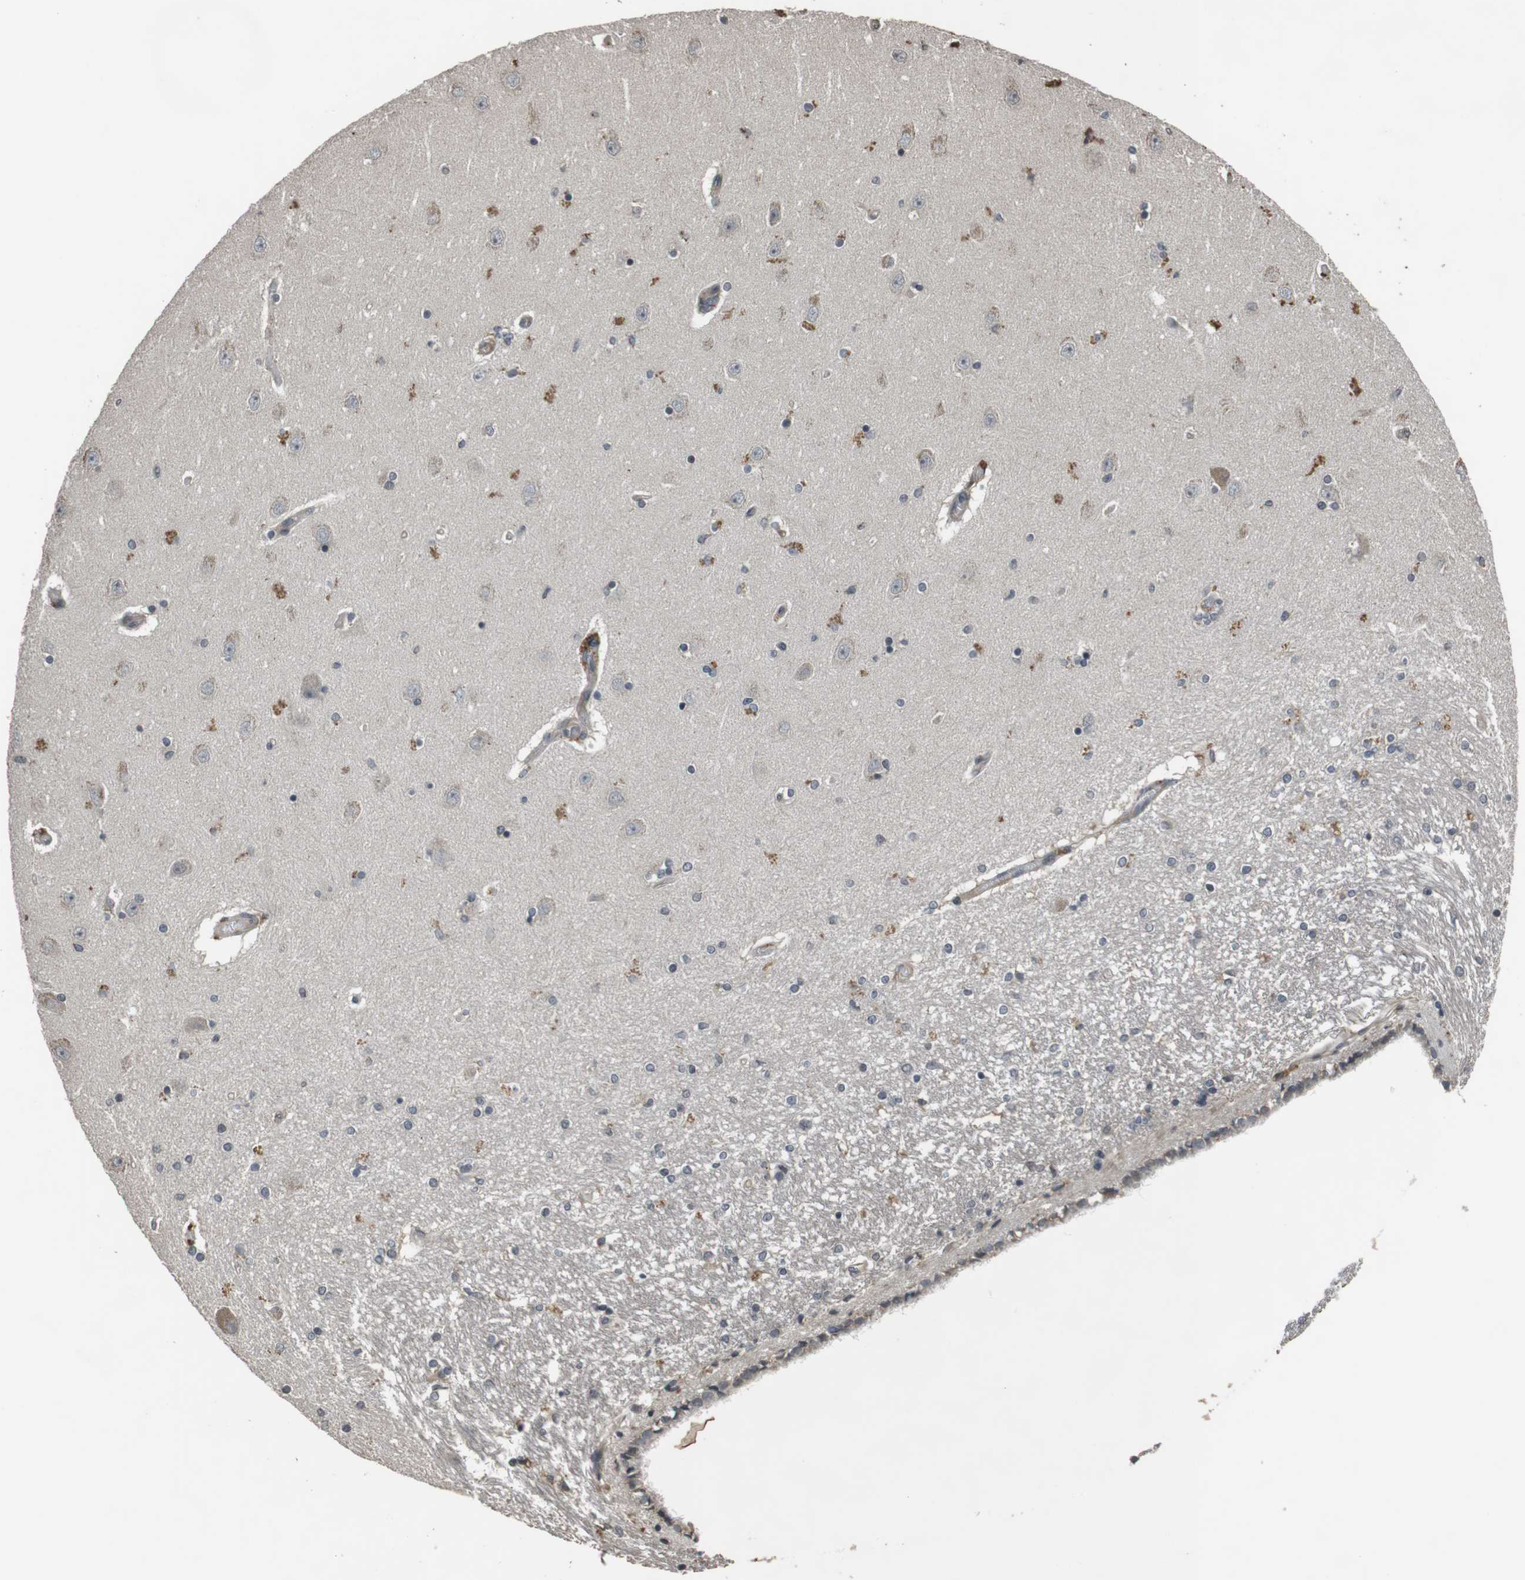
{"staining": {"intensity": "weak", "quantity": "<25%", "location": "cytoplasmic/membranous"}, "tissue": "hippocampus", "cell_type": "Glial cells", "image_type": "normal", "snomed": [{"axis": "morphology", "description": "Normal tissue, NOS"}, {"axis": "topography", "description": "Hippocampus"}], "caption": "The immunohistochemistry micrograph has no significant positivity in glial cells of hippocampus. (Brightfield microscopy of DAB IHC at high magnification).", "gene": "FZD10", "patient": {"sex": "female", "age": 54}}